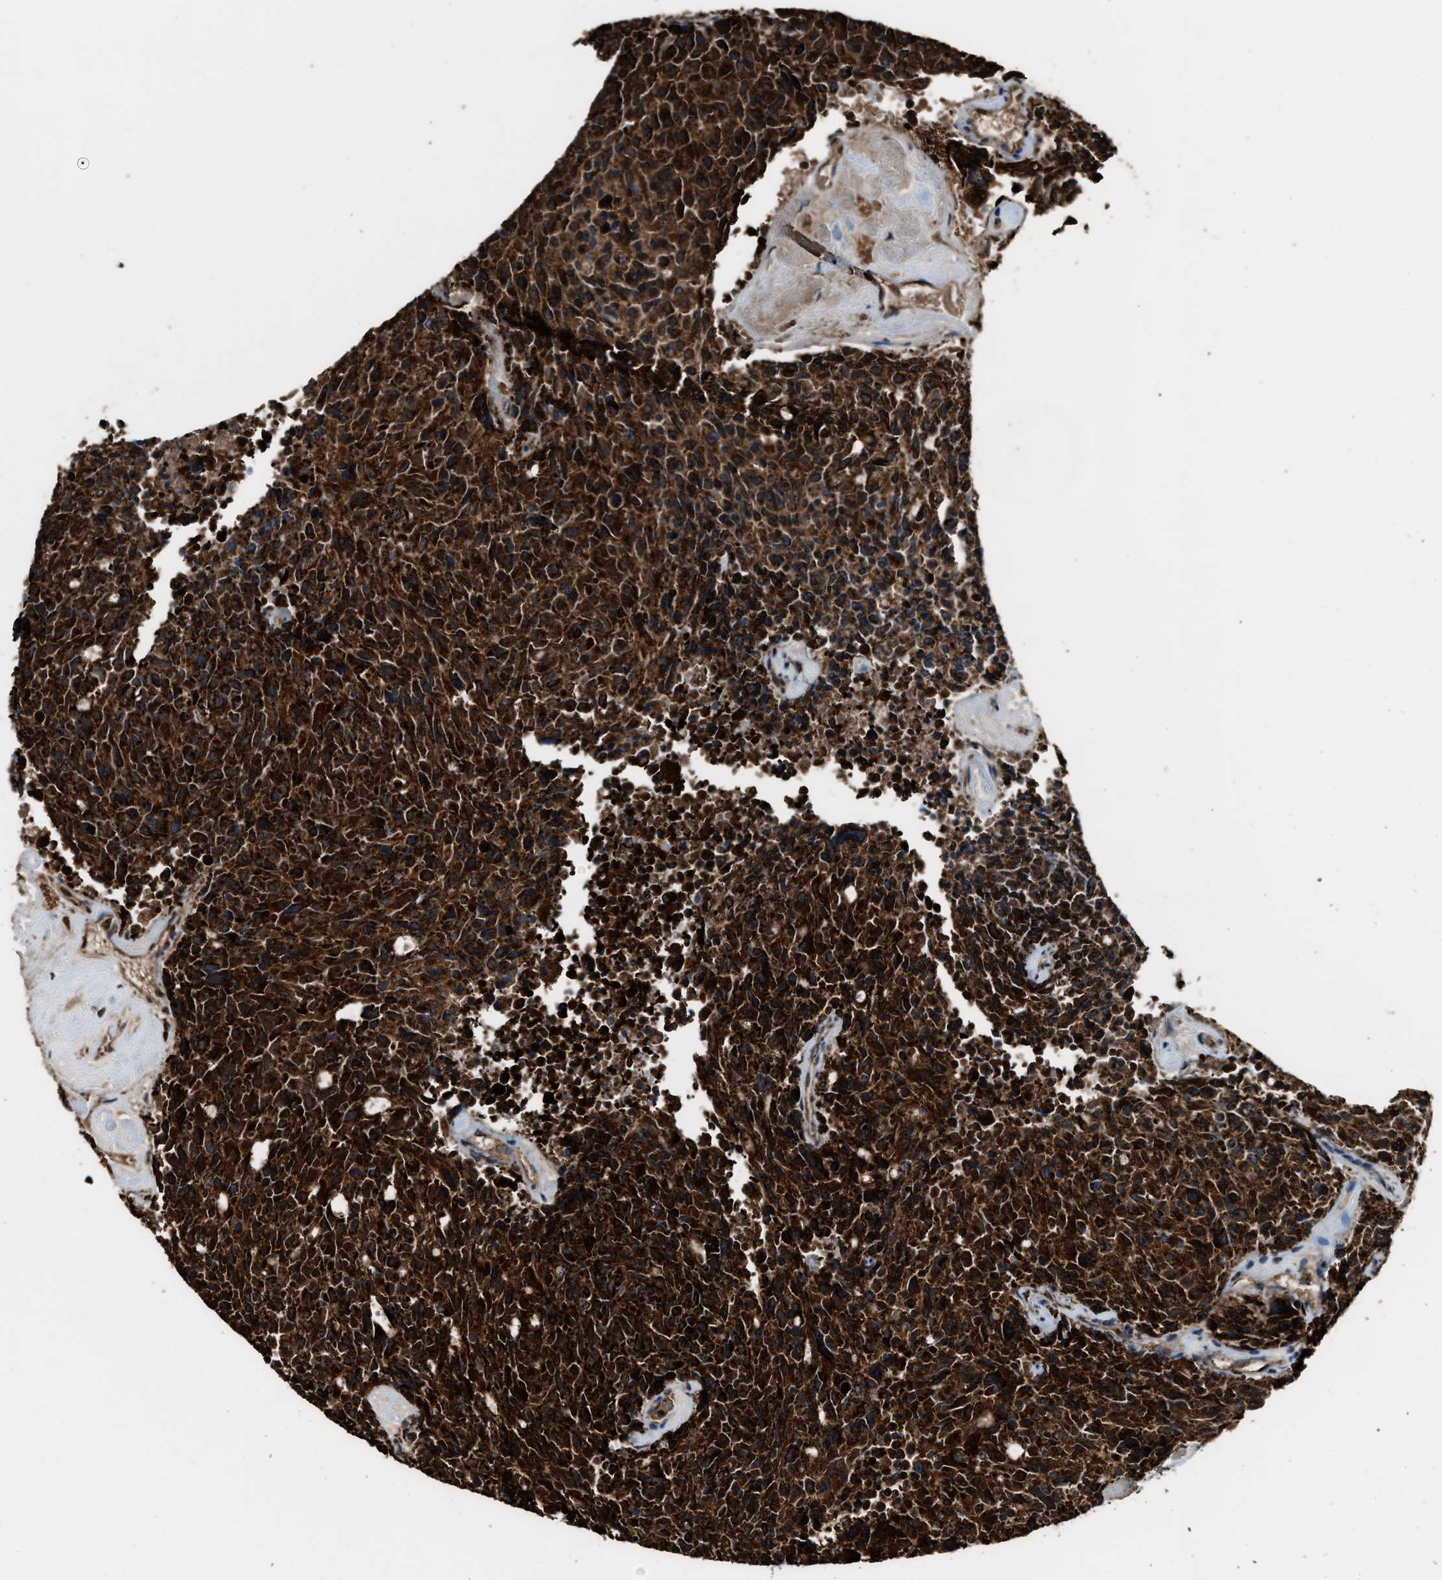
{"staining": {"intensity": "strong", "quantity": ">75%", "location": "cytoplasmic/membranous"}, "tissue": "carcinoid", "cell_type": "Tumor cells", "image_type": "cancer", "snomed": [{"axis": "morphology", "description": "Carcinoid, malignant, NOS"}, {"axis": "topography", "description": "Pancreas"}], "caption": "A brown stain shows strong cytoplasmic/membranous expression of a protein in human carcinoid tumor cells. The protein of interest is shown in brown color, while the nuclei are stained blue.", "gene": "MDH2", "patient": {"sex": "female", "age": 54}}